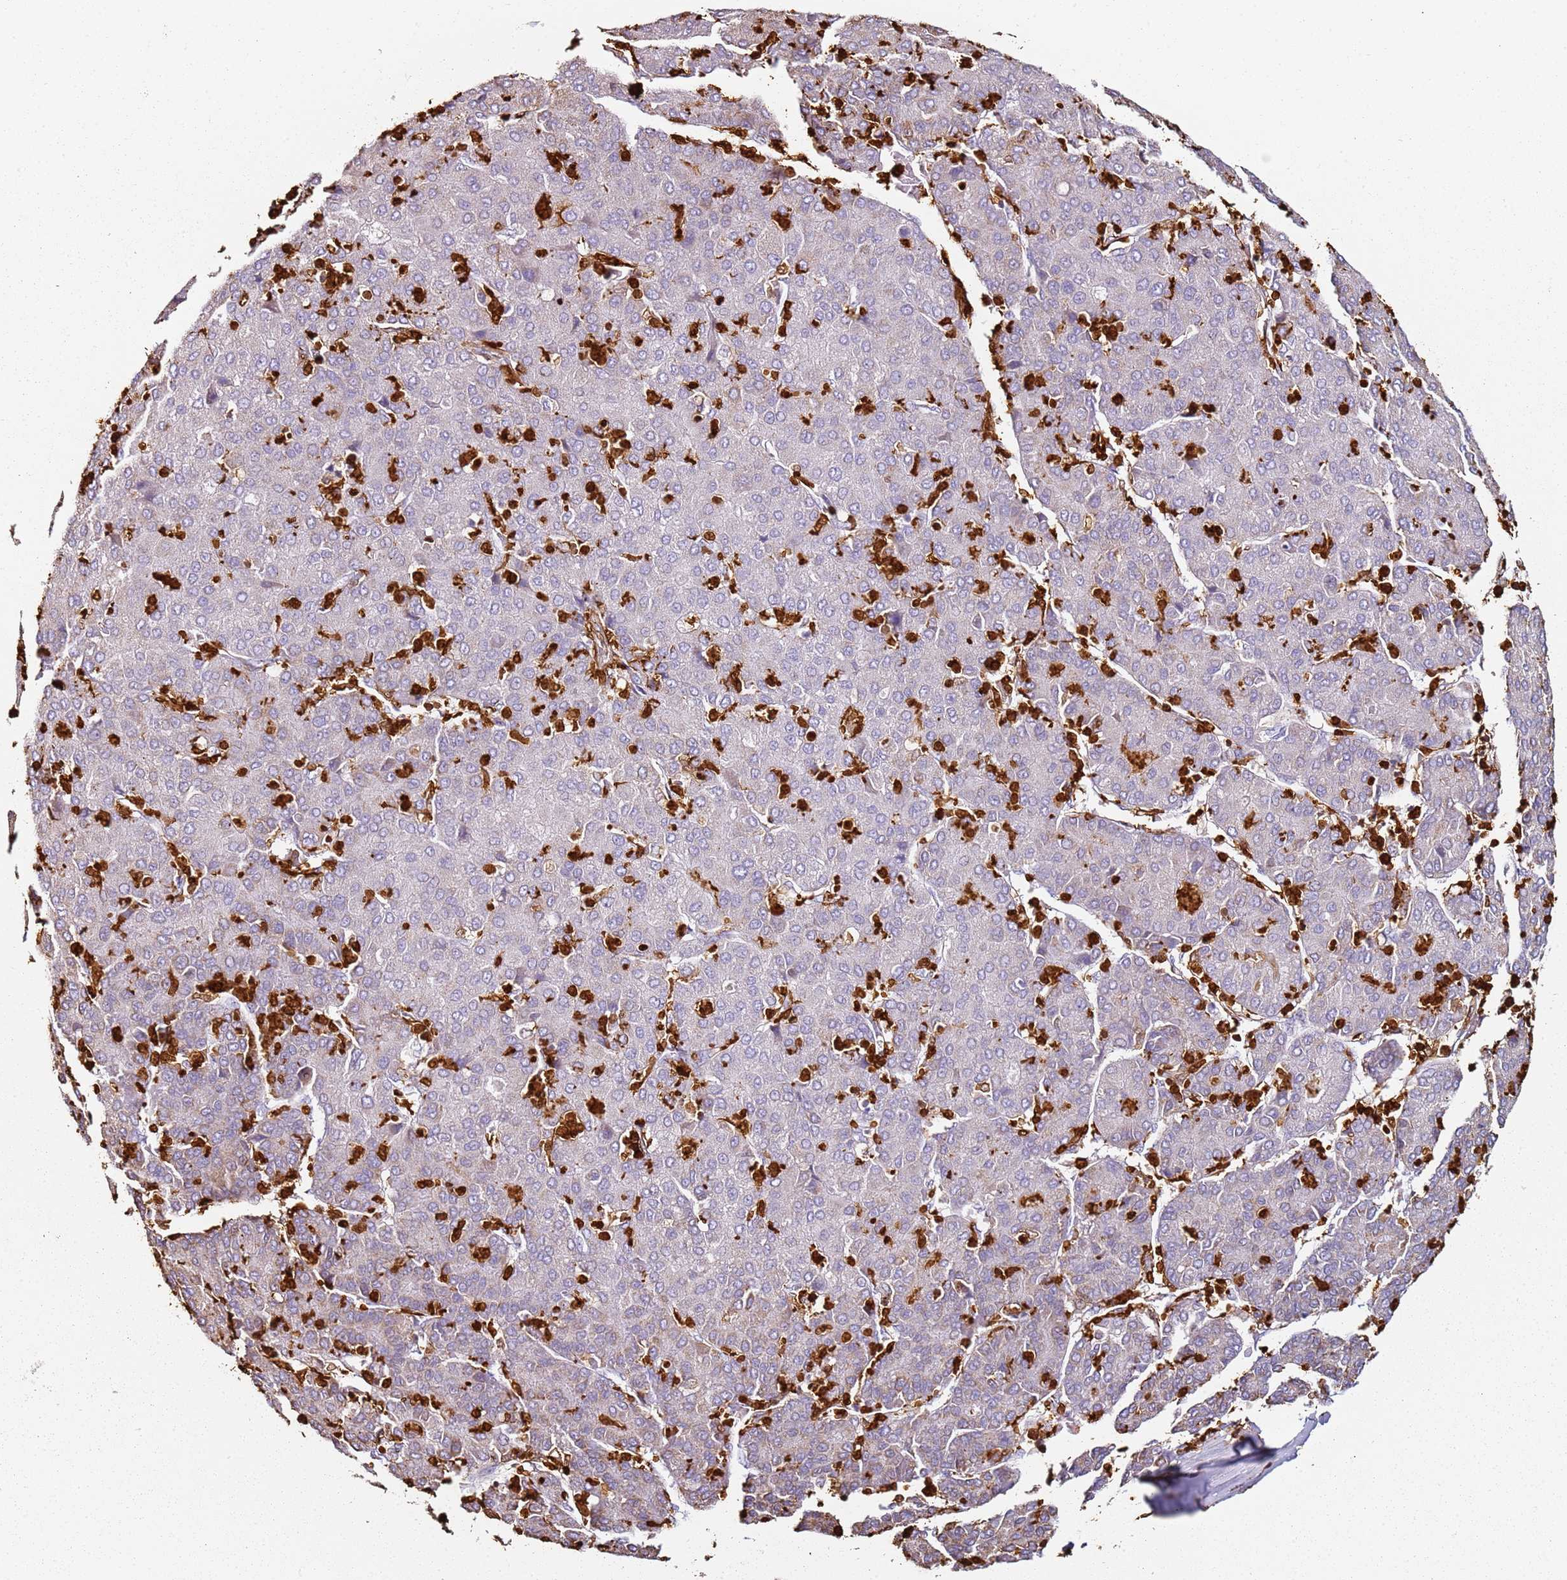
{"staining": {"intensity": "negative", "quantity": "none", "location": "none"}, "tissue": "liver cancer", "cell_type": "Tumor cells", "image_type": "cancer", "snomed": [{"axis": "morphology", "description": "Carcinoma, Hepatocellular, NOS"}, {"axis": "topography", "description": "Liver"}], "caption": "Tumor cells are negative for protein expression in human hepatocellular carcinoma (liver).", "gene": "S100A4", "patient": {"sex": "male", "age": 65}}